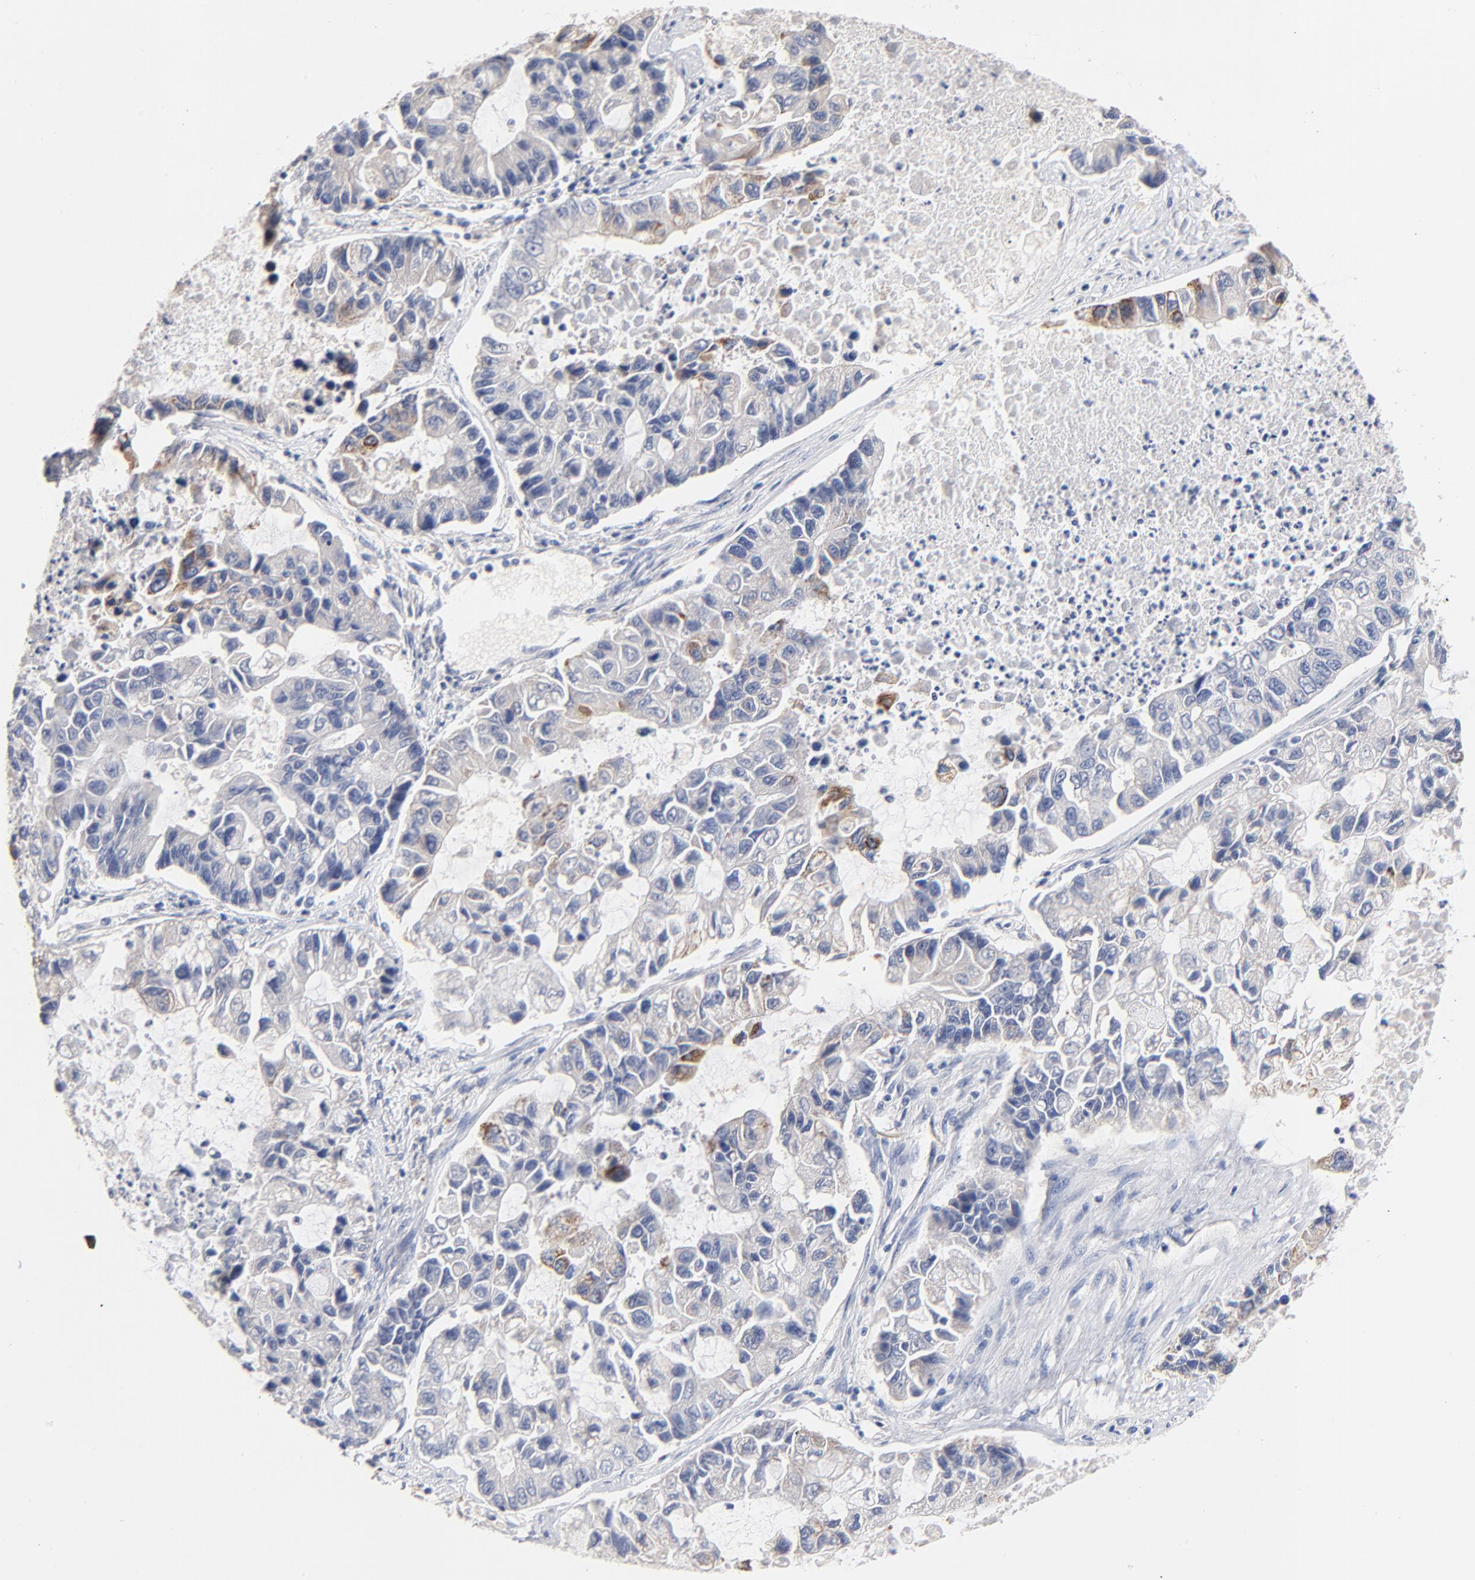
{"staining": {"intensity": "moderate", "quantity": "<25%", "location": "cytoplasmic/membranous"}, "tissue": "lung cancer", "cell_type": "Tumor cells", "image_type": "cancer", "snomed": [{"axis": "morphology", "description": "Adenocarcinoma, NOS"}, {"axis": "topography", "description": "Lung"}], "caption": "Immunohistochemistry image of neoplastic tissue: human lung cancer (adenocarcinoma) stained using immunohistochemistry reveals low levels of moderate protein expression localized specifically in the cytoplasmic/membranous of tumor cells, appearing as a cytoplasmic/membranous brown color.", "gene": "CPS1", "patient": {"sex": "female", "age": 51}}